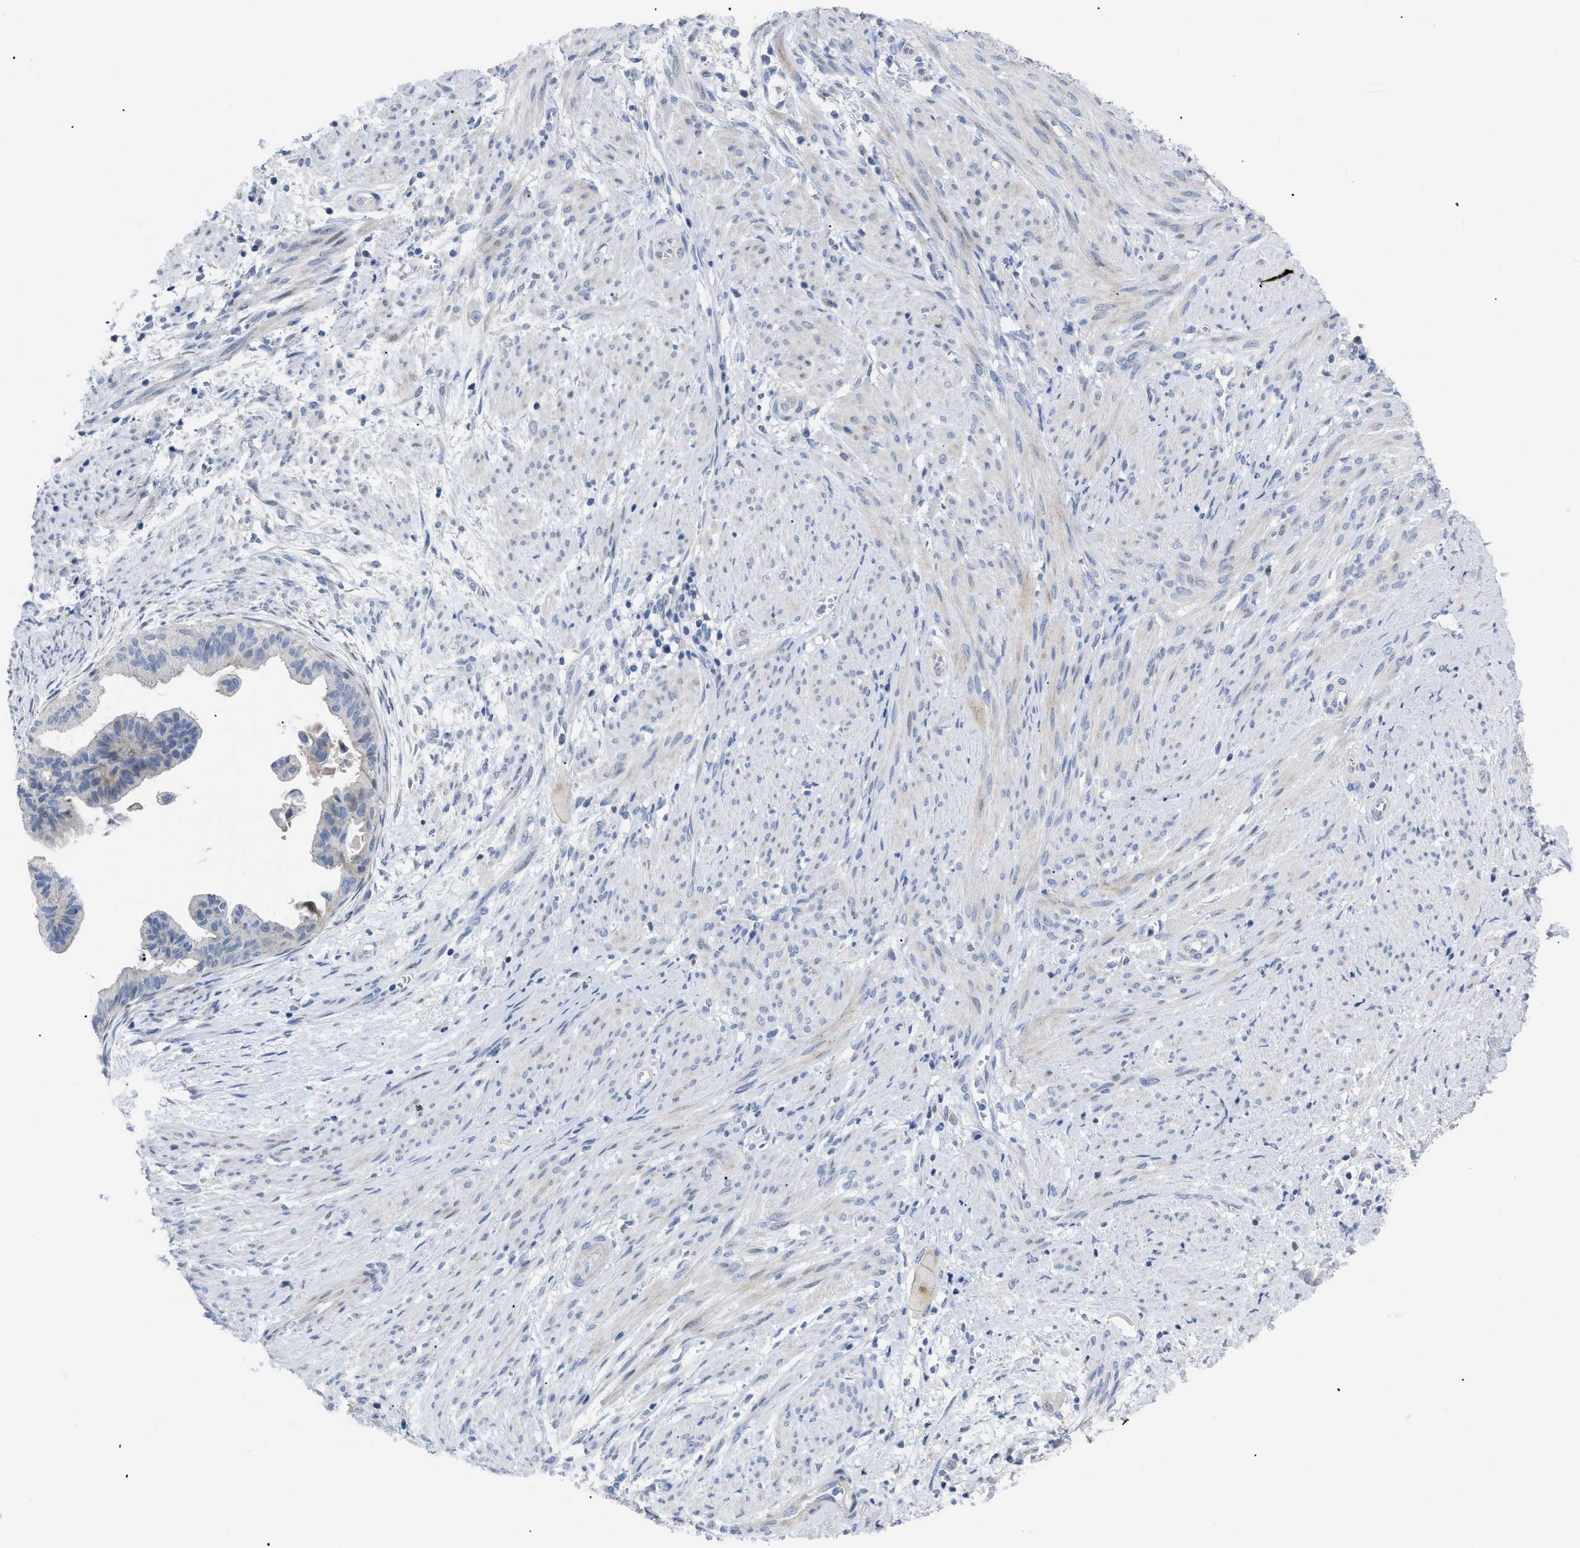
{"staining": {"intensity": "negative", "quantity": "none", "location": "none"}, "tissue": "cervical cancer", "cell_type": "Tumor cells", "image_type": "cancer", "snomed": [{"axis": "morphology", "description": "Normal tissue, NOS"}, {"axis": "morphology", "description": "Adenocarcinoma, NOS"}, {"axis": "topography", "description": "Cervix"}, {"axis": "topography", "description": "Endometrium"}], "caption": "Cervical adenocarcinoma was stained to show a protein in brown. There is no significant staining in tumor cells.", "gene": "CAV3", "patient": {"sex": "female", "age": 86}}